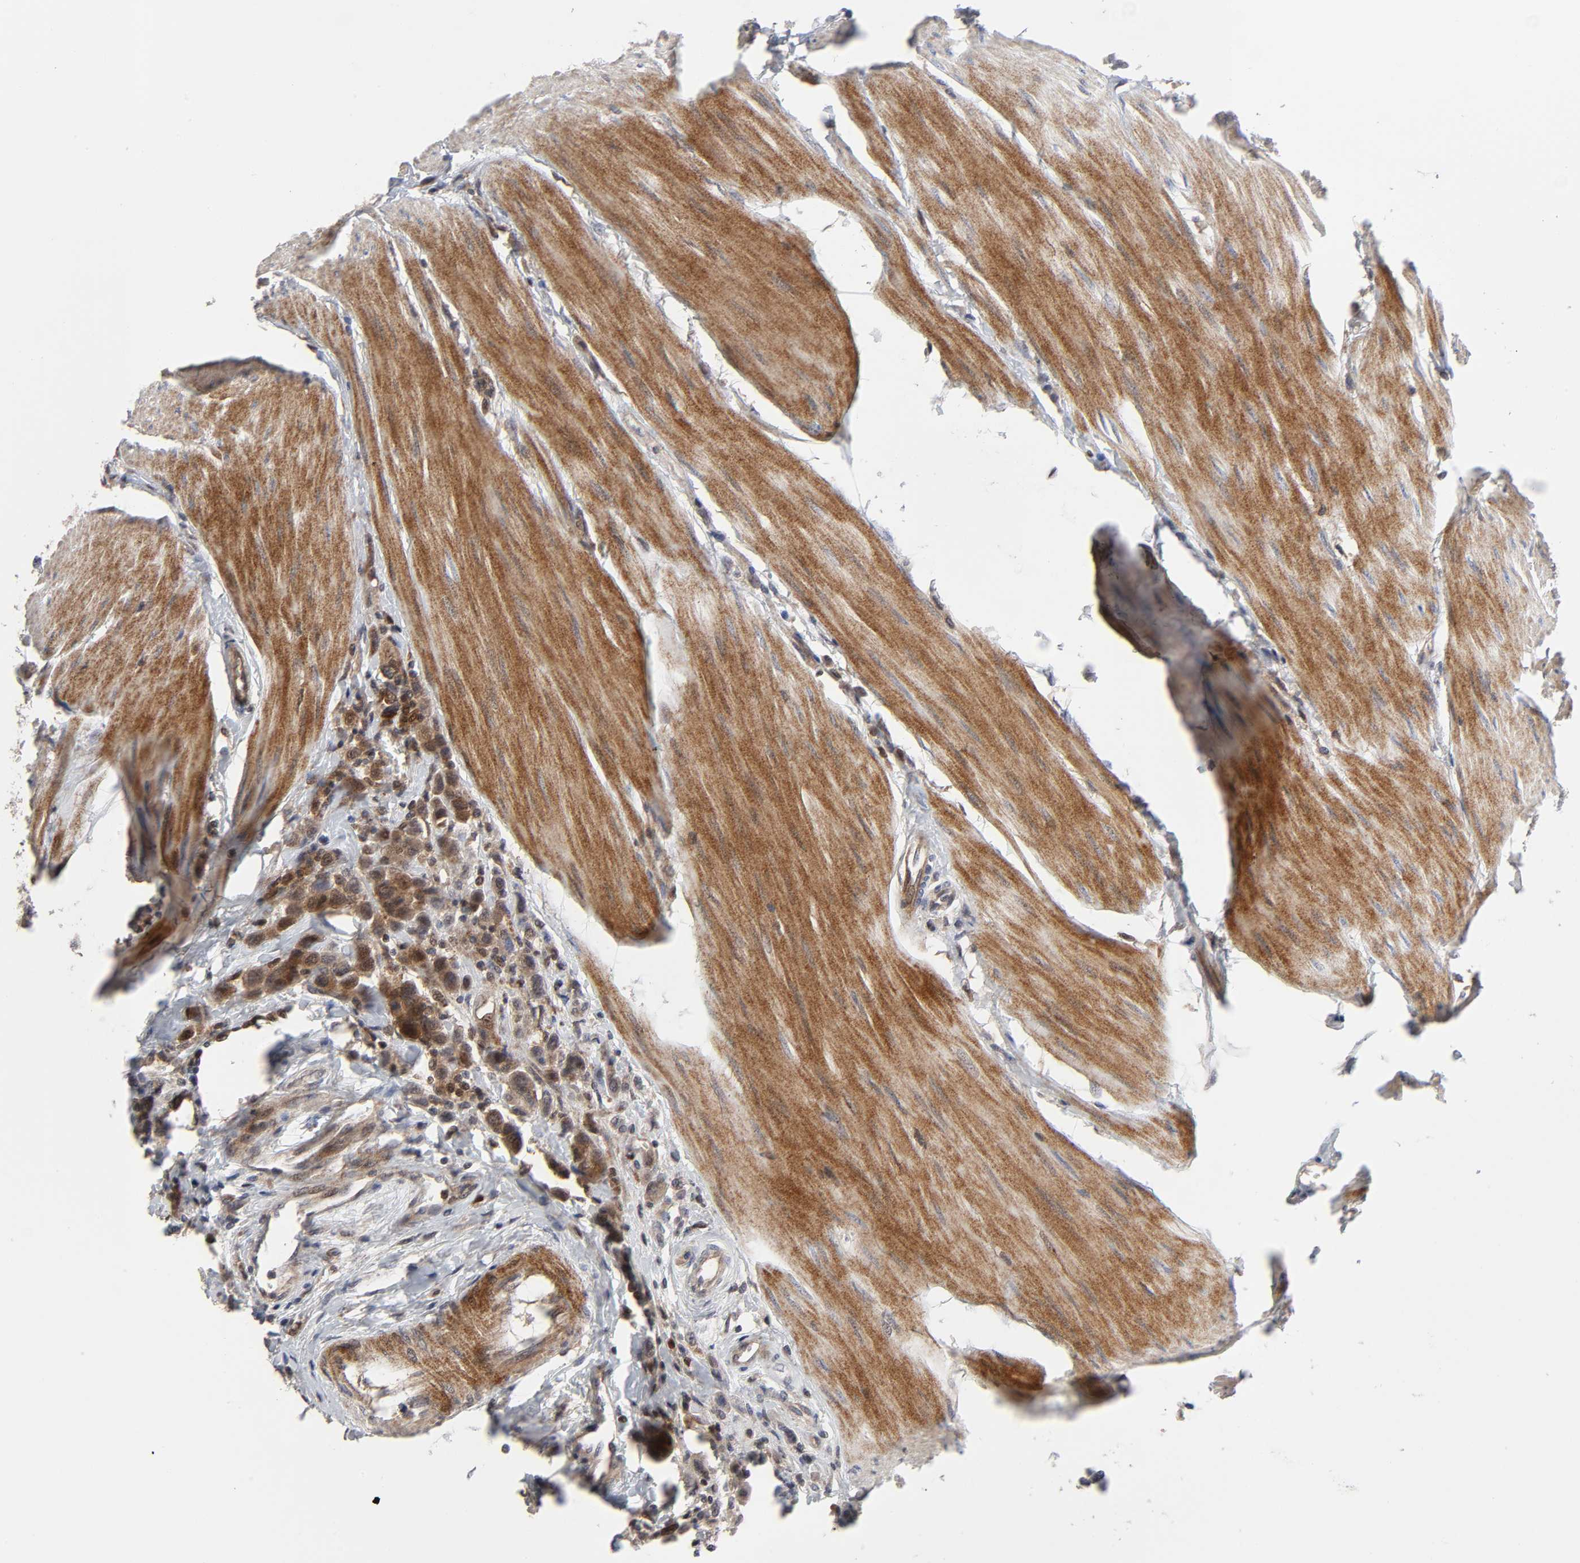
{"staining": {"intensity": "weak", "quantity": ">75%", "location": "cytoplasmic/membranous,nuclear"}, "tissue": "urothelial cancer", "cell_type": "Tumor cells", "image_type": "cancer", "snomed": [{"axis": "morphology", "description": "Urothelial carcinoma, High grade"}, {"axis": "topography", "description": "Urinary bladder"}], "caption": "About >75% of tumor cells in urothelial carcinoma (high-grade) display weak cytoplasmic/membranous and nuclear protein positivity as visualized by brown immunohistochemical staining.", "gene": "CASP9", "patient": {"sex": "male", "age": 50}}